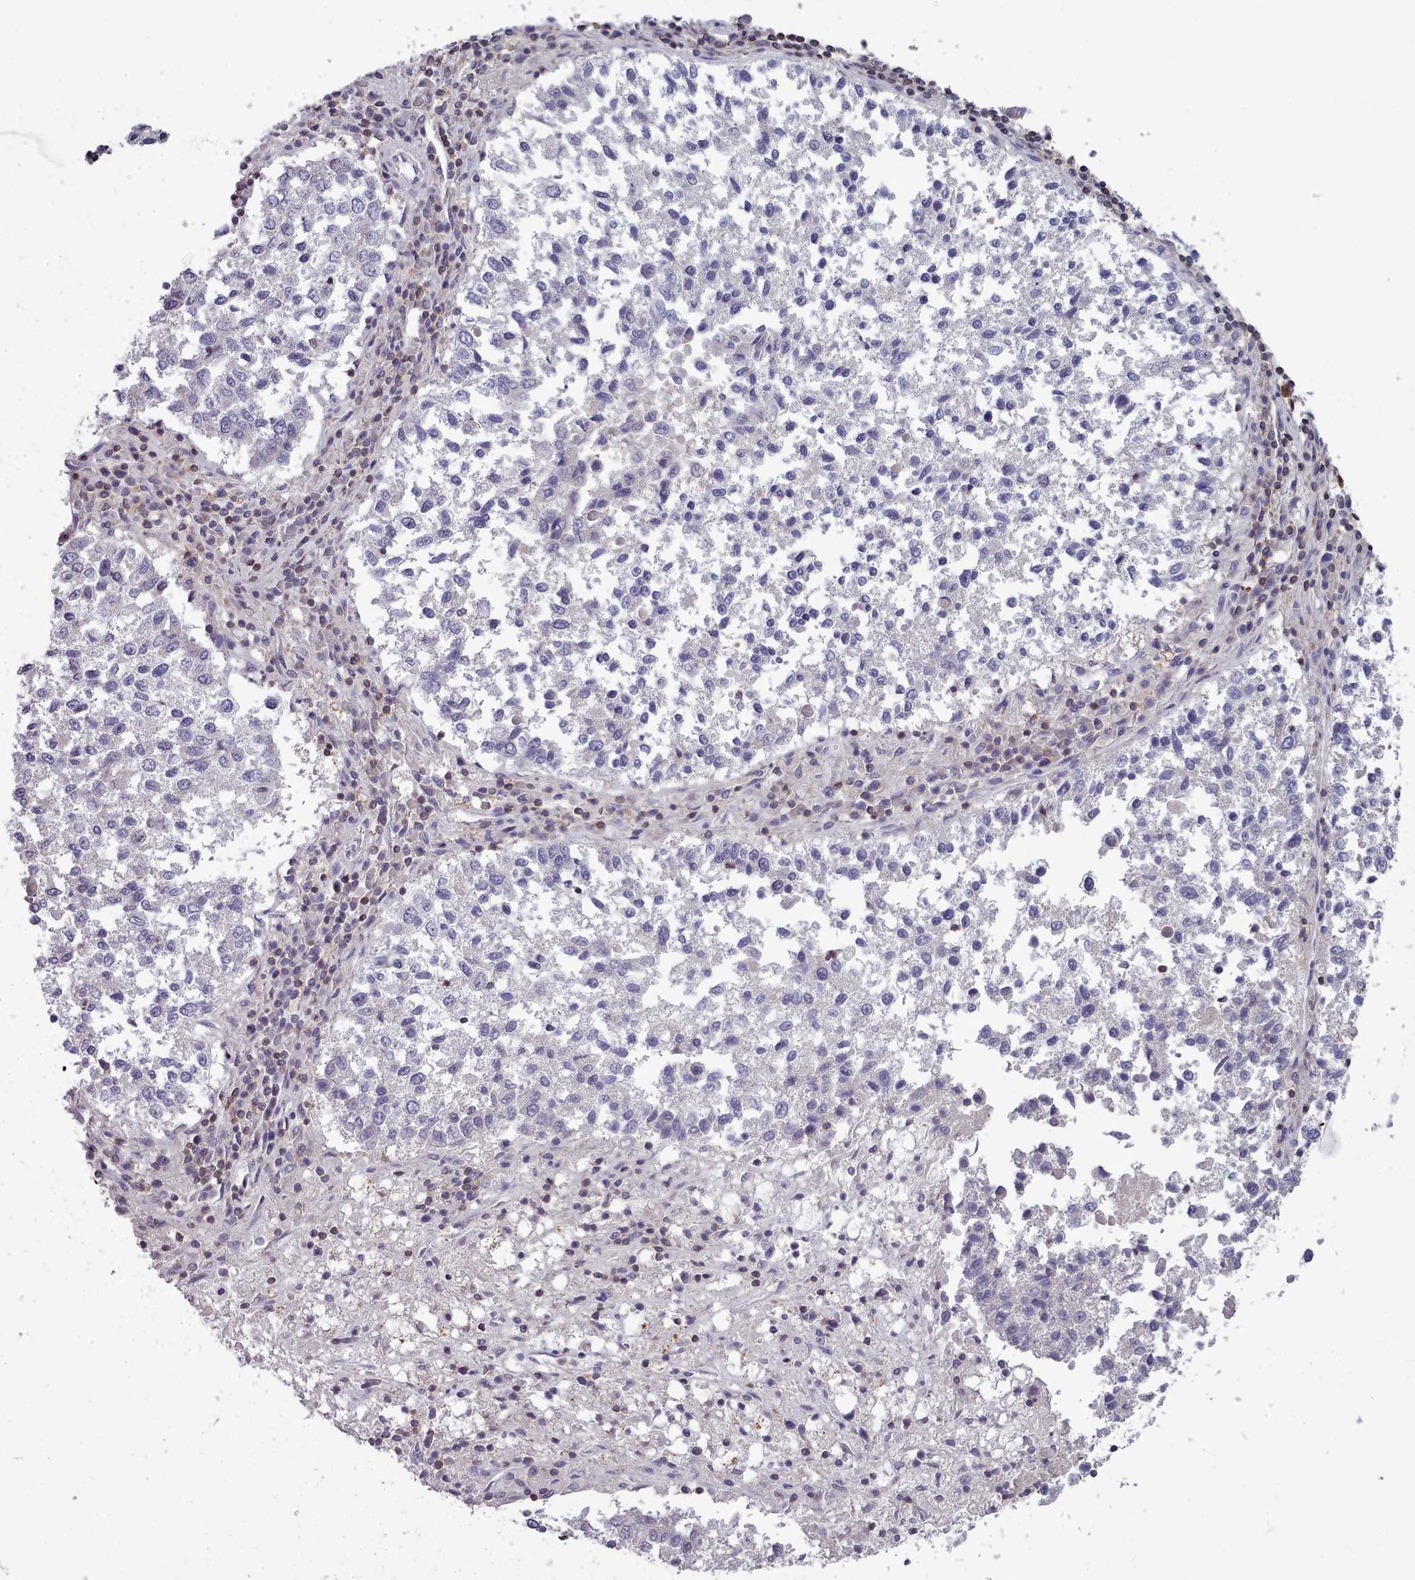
{"staining": {"intensity": "negative", "quantity": "none", "location": "none"}, "tissue": "lung cancer", "cell_type": "Tumor cells", "image_type": "cancer", "snomed": [{"axis": "morphology", "description": "Squamous cell carcinoma, NOS"}, {"axis": "topography", "description": "Lung"}], "caption": "Tumor cells are negative for brown protein staining in lung cancer.", "gene": "RAC2", "patient": {"sex": "male", "age": 73}}